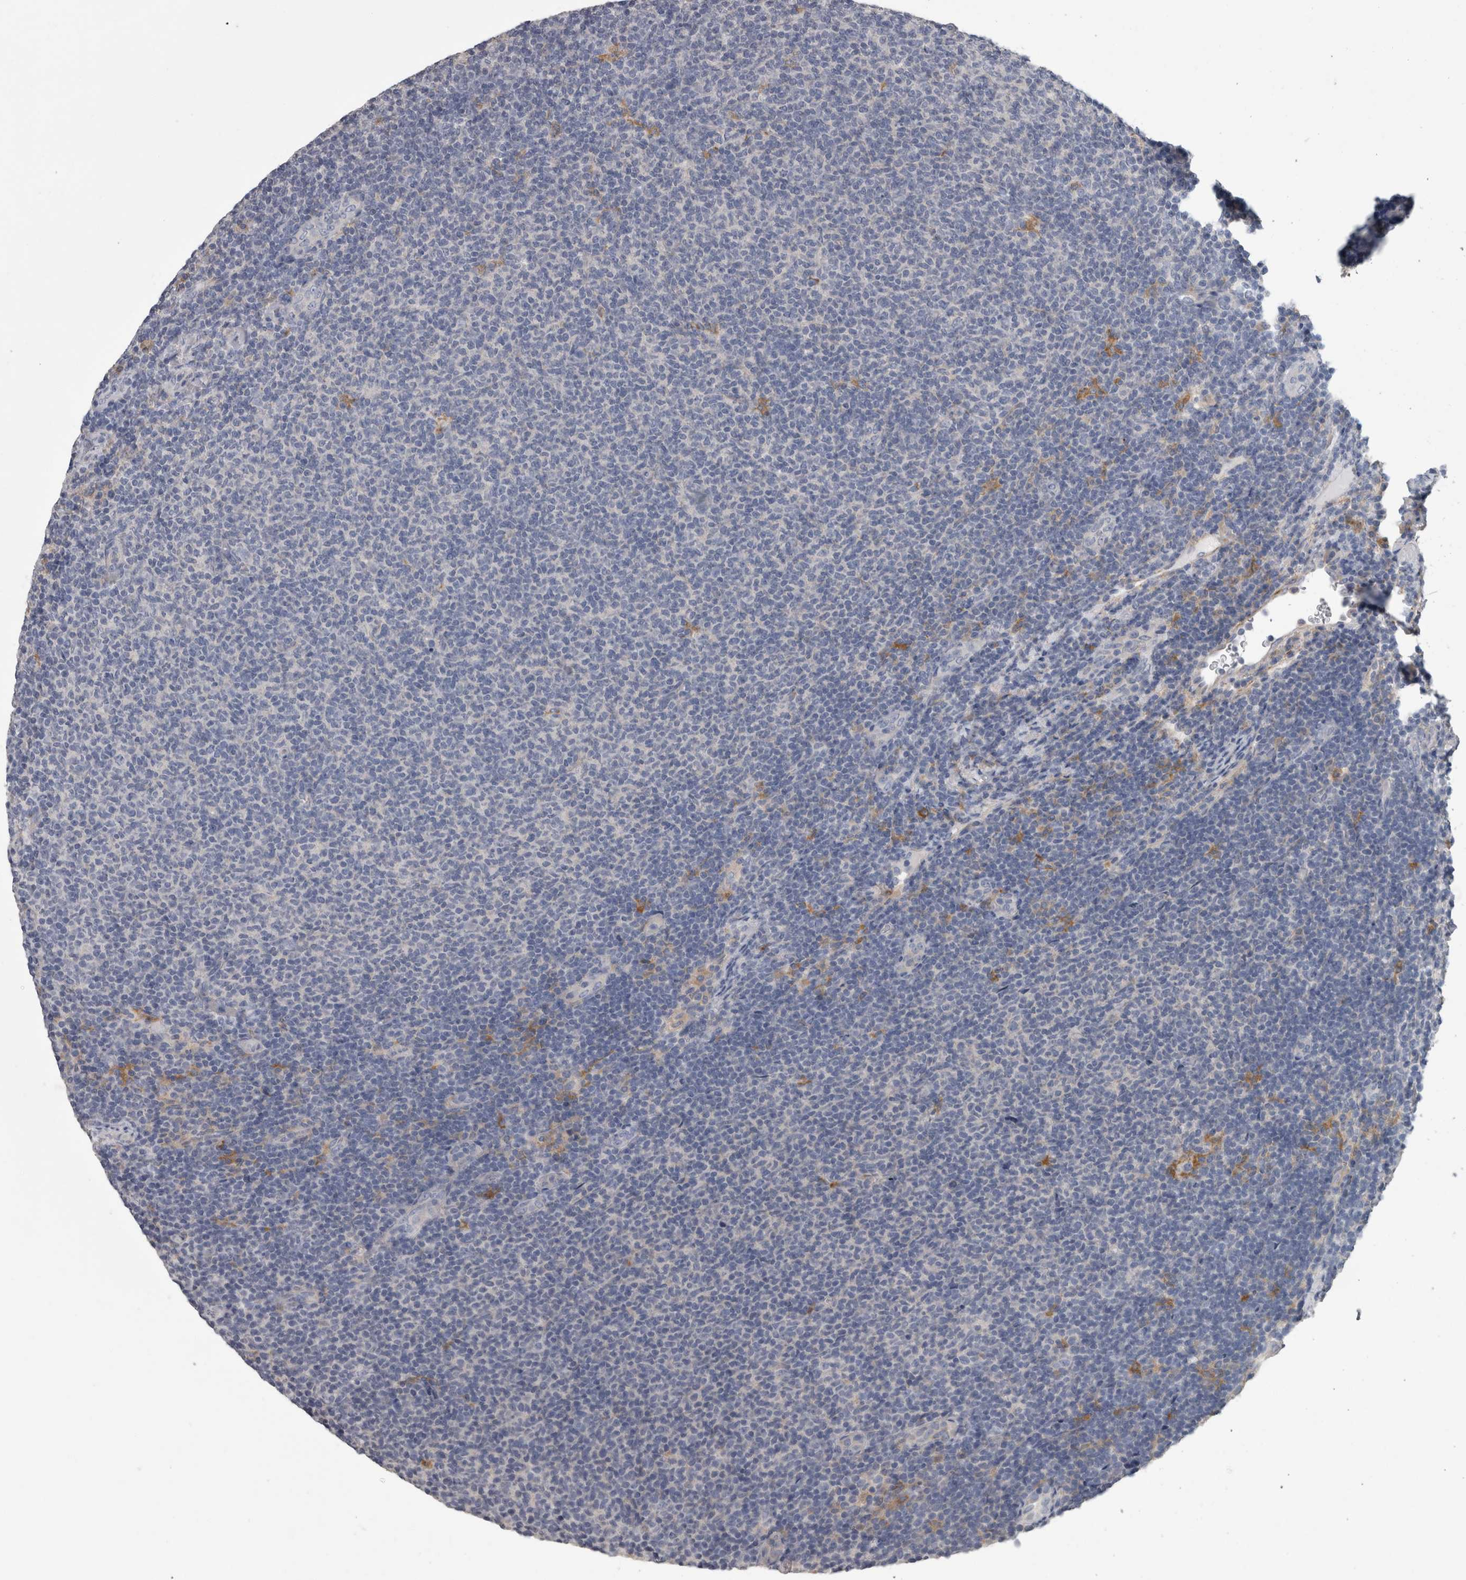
{"staining": {"intensity": "negative", "quantity": "none", "location": "none"}, "tissue": "lymphoma", "cell_type": "Tumor cells", "image_type": "cancer", "snomed": [{"axis": "morphology", "description": "Malignant lymphoma, non-Hodgkin's type, Low grade"}, {"axis": "topography", "description": "Lymph node"}], "caption": "This is an immunohistochemistry (IHC) micrograph of human lymphoma. There is no expression in tumor cells.", "gene": "EFEMP2", "patient": {"sex": "male", "age": 66}}